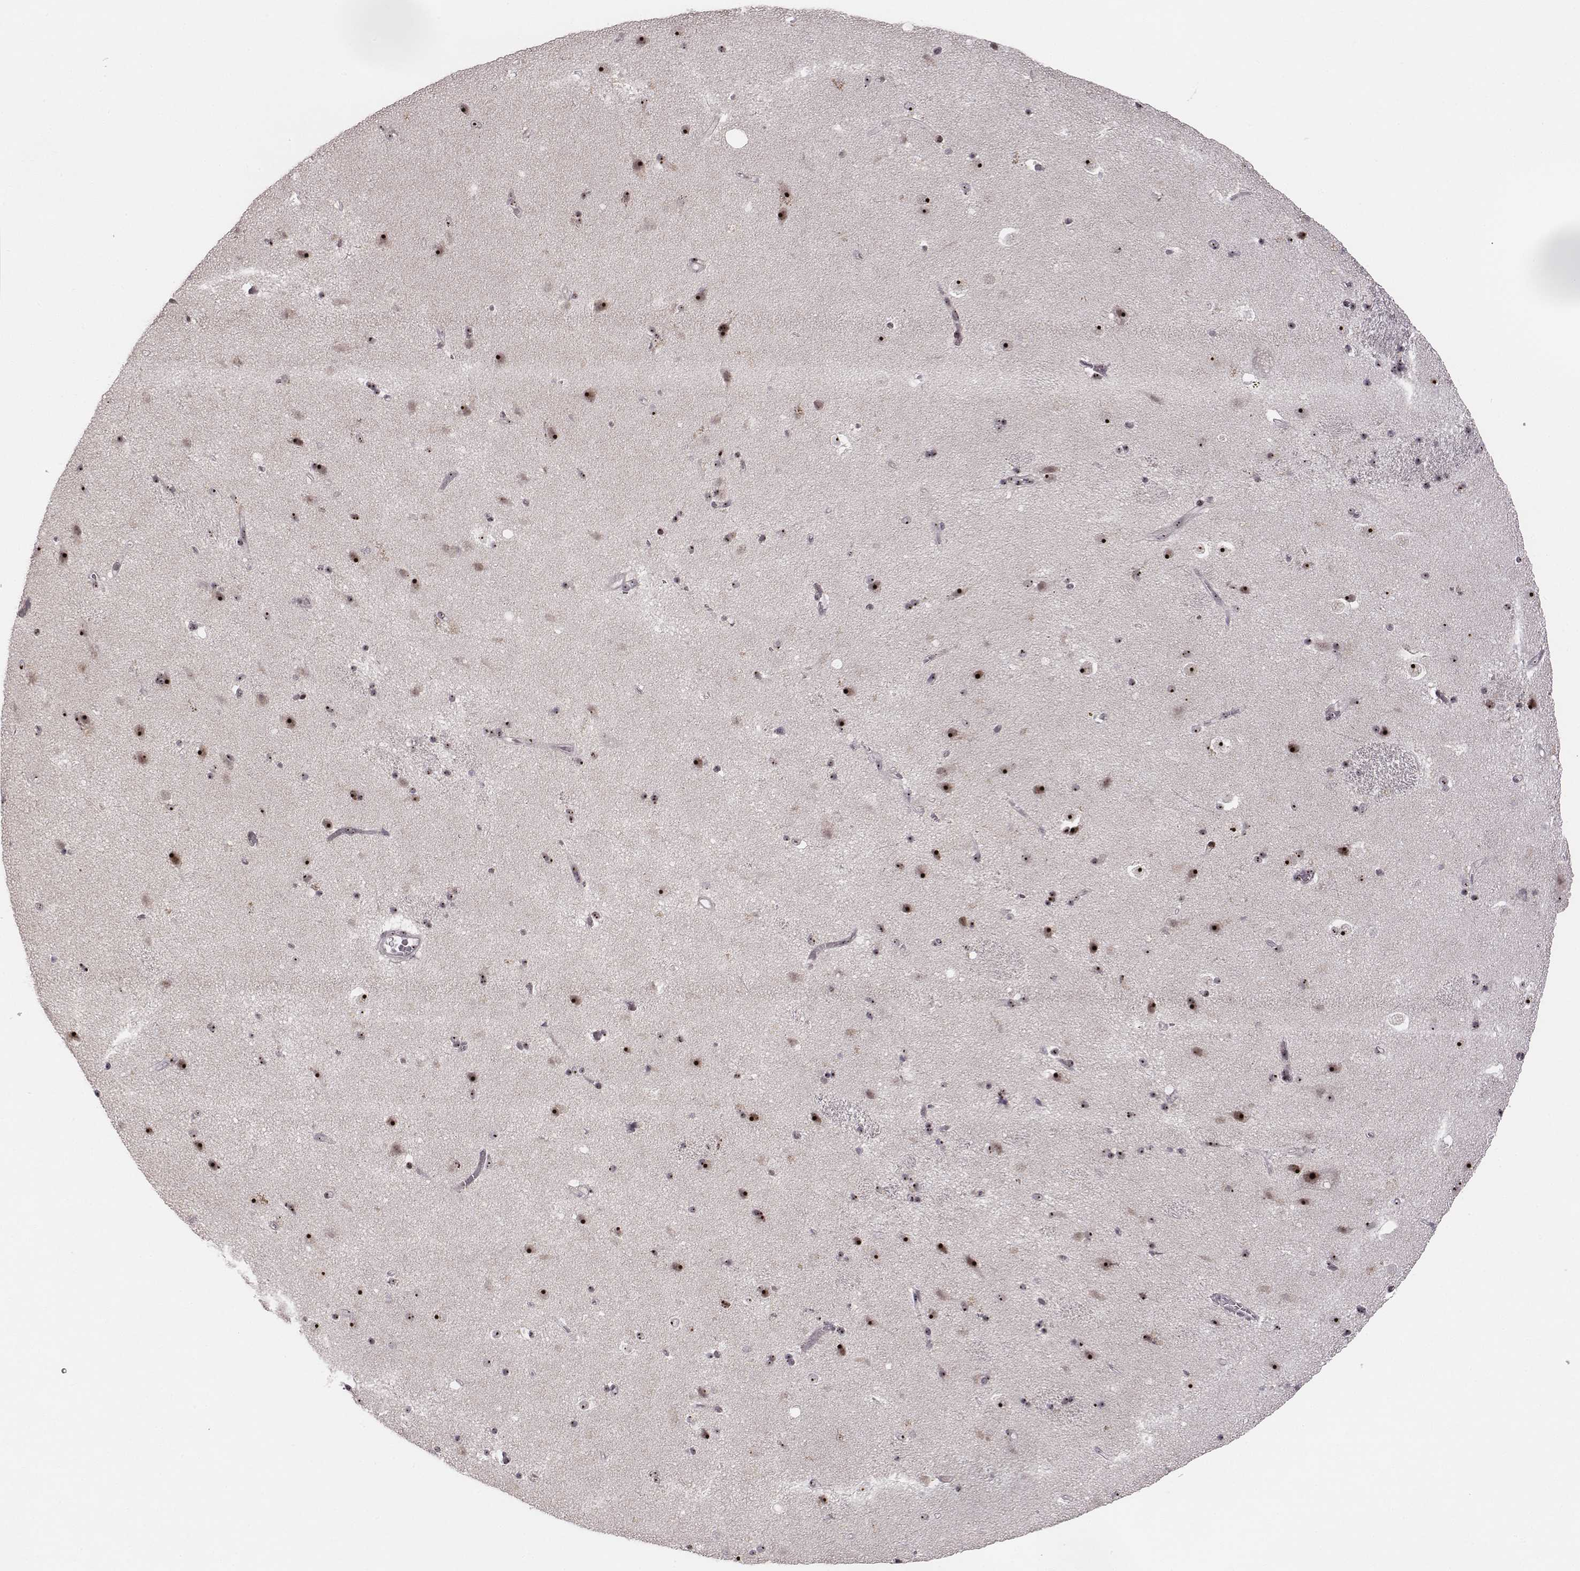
{"staining": {"intensity": "moderate", "quantity": ">75%", "location": "nuclear"}, "tissue": "caudate", "cell_type": "Glial cells", "image_type": "normal", "snomed": [{"axis": "morphology", "description": "Normal tissue, NOS"}, {"axis": "topography", "description": "Lateral ventricle wall"}], "caption": "Glial cells reveal moderate nuclear positivity in approximately >75% of cells in benign caudate. The staining is performed using DAB (3,3'-diaminobenzidine) brown chromogen to label protein expression. The nuclei are counter-stained blue using hematoxylin.", "gene": "NOP56", "patient": {"sex": "female", "age": 71}}